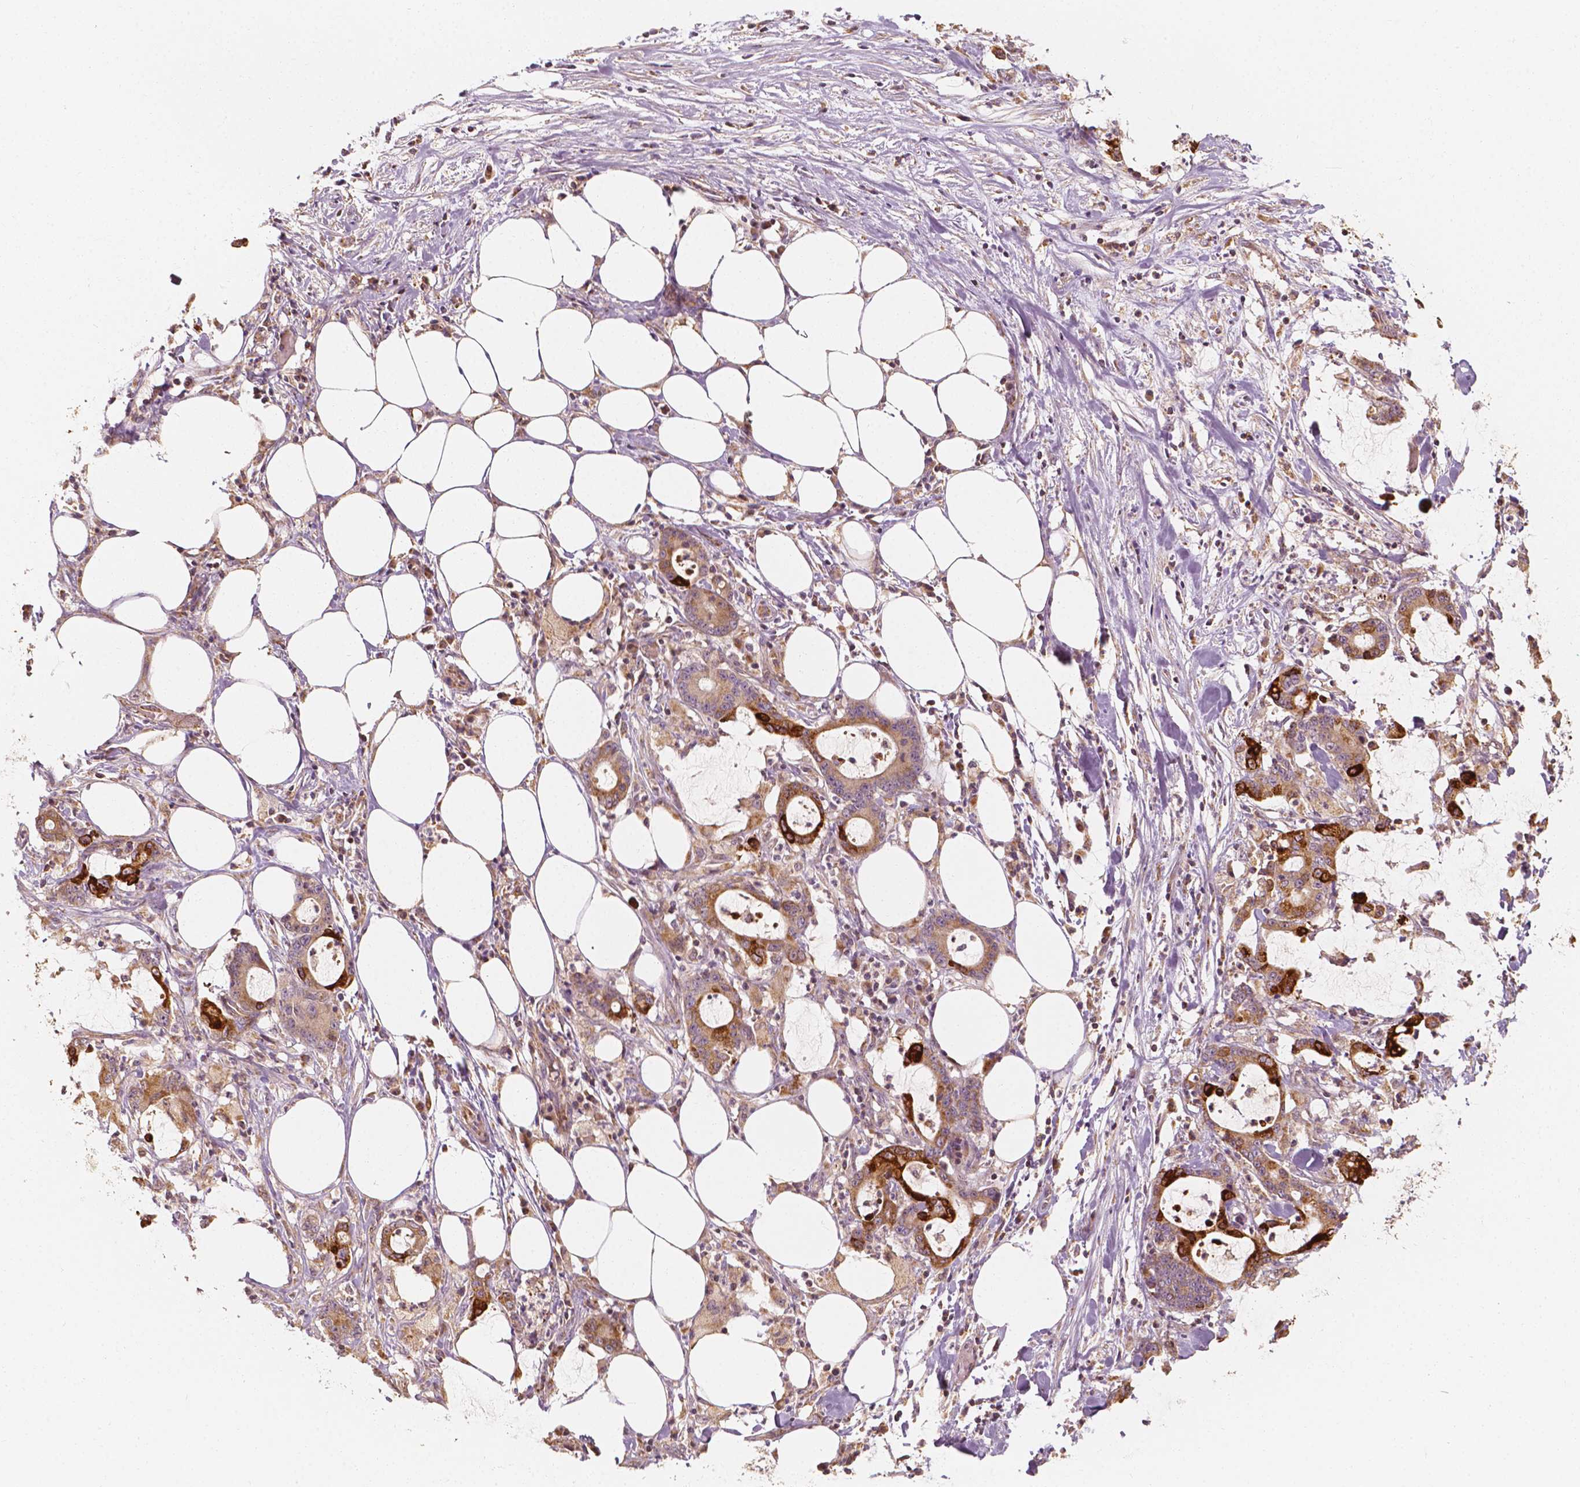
{"staining": {"intensity": "strong", "quantity": "<25%", "location": "cytoplasmic/membranous"}, "tissue": "stomach cancer", "cell_type": "Tumor cells", "image_type": "cancer", "snomed": [{"axis": "morphology", "description": "Adenocarcinoma, NOS"}, {"axis": "topography", "description": "Stomach, upper"}], "caption": "Immunohistochemical staining of adenocarcinoma (stomach) reveals strong cytoplasmic/membranous protein expression in about <25% of tumor cells.", "gene": "SHPK", "patient": {"sex": "male", "age": 68}}